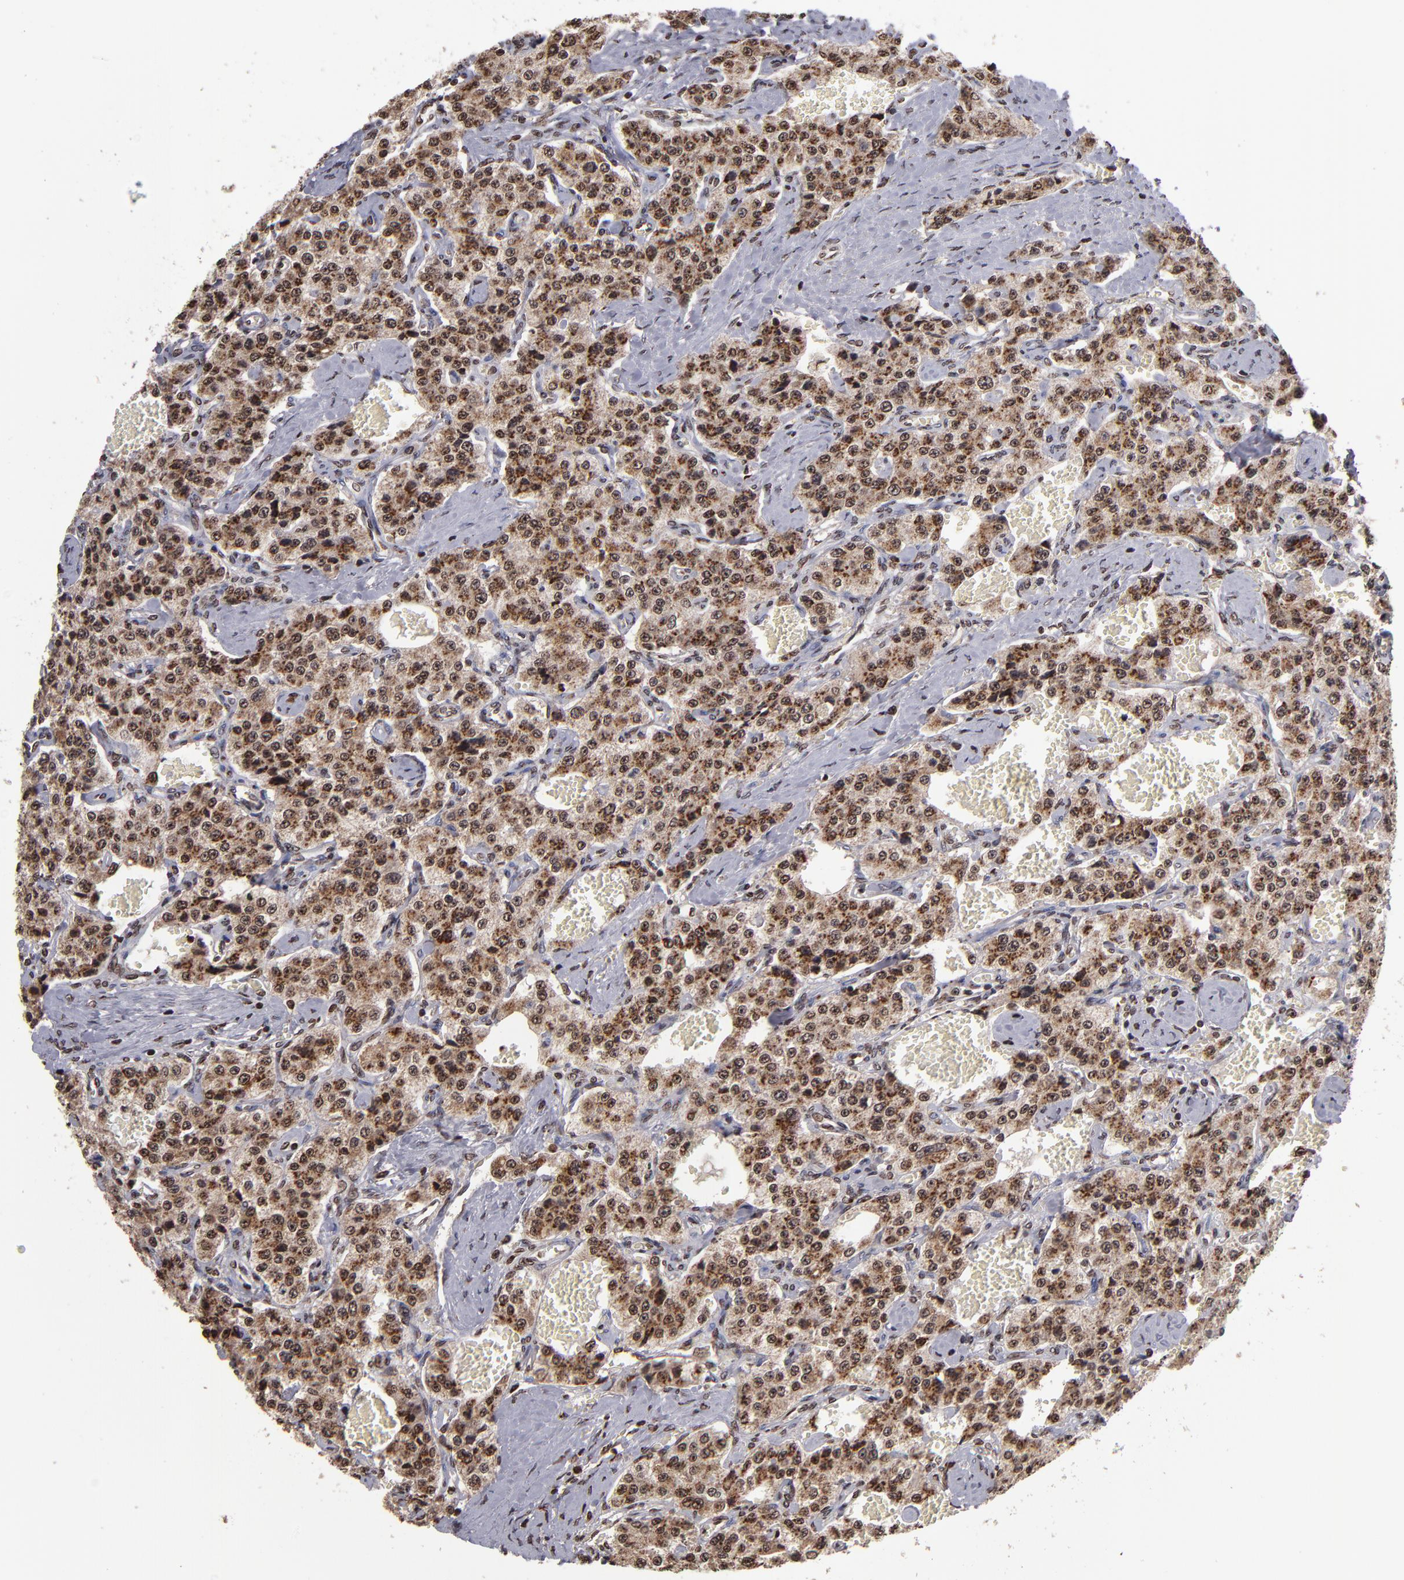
{"staining": {"intensity": "strong", "quantity": ">75%", "location": "cytoplasmic/membranous,nuclear"}, "tissue": "carcinoid", "cell_type": "Tumor cells", "image_type": "cancer", "snomed": [{"axis": "morphology", "description": "Carcinoid, malignant, NOS"}, {"axis": "topography", "description": "Small intestine"}], "caption": "Protein staining by immunohistochemistry reveals strong cytoplasmic/membranous and nuclear staining in about >75% of tumor cells in carcinoid.", "gene": "CSDC2", "patient": {"sex": "male", "age": 52}}